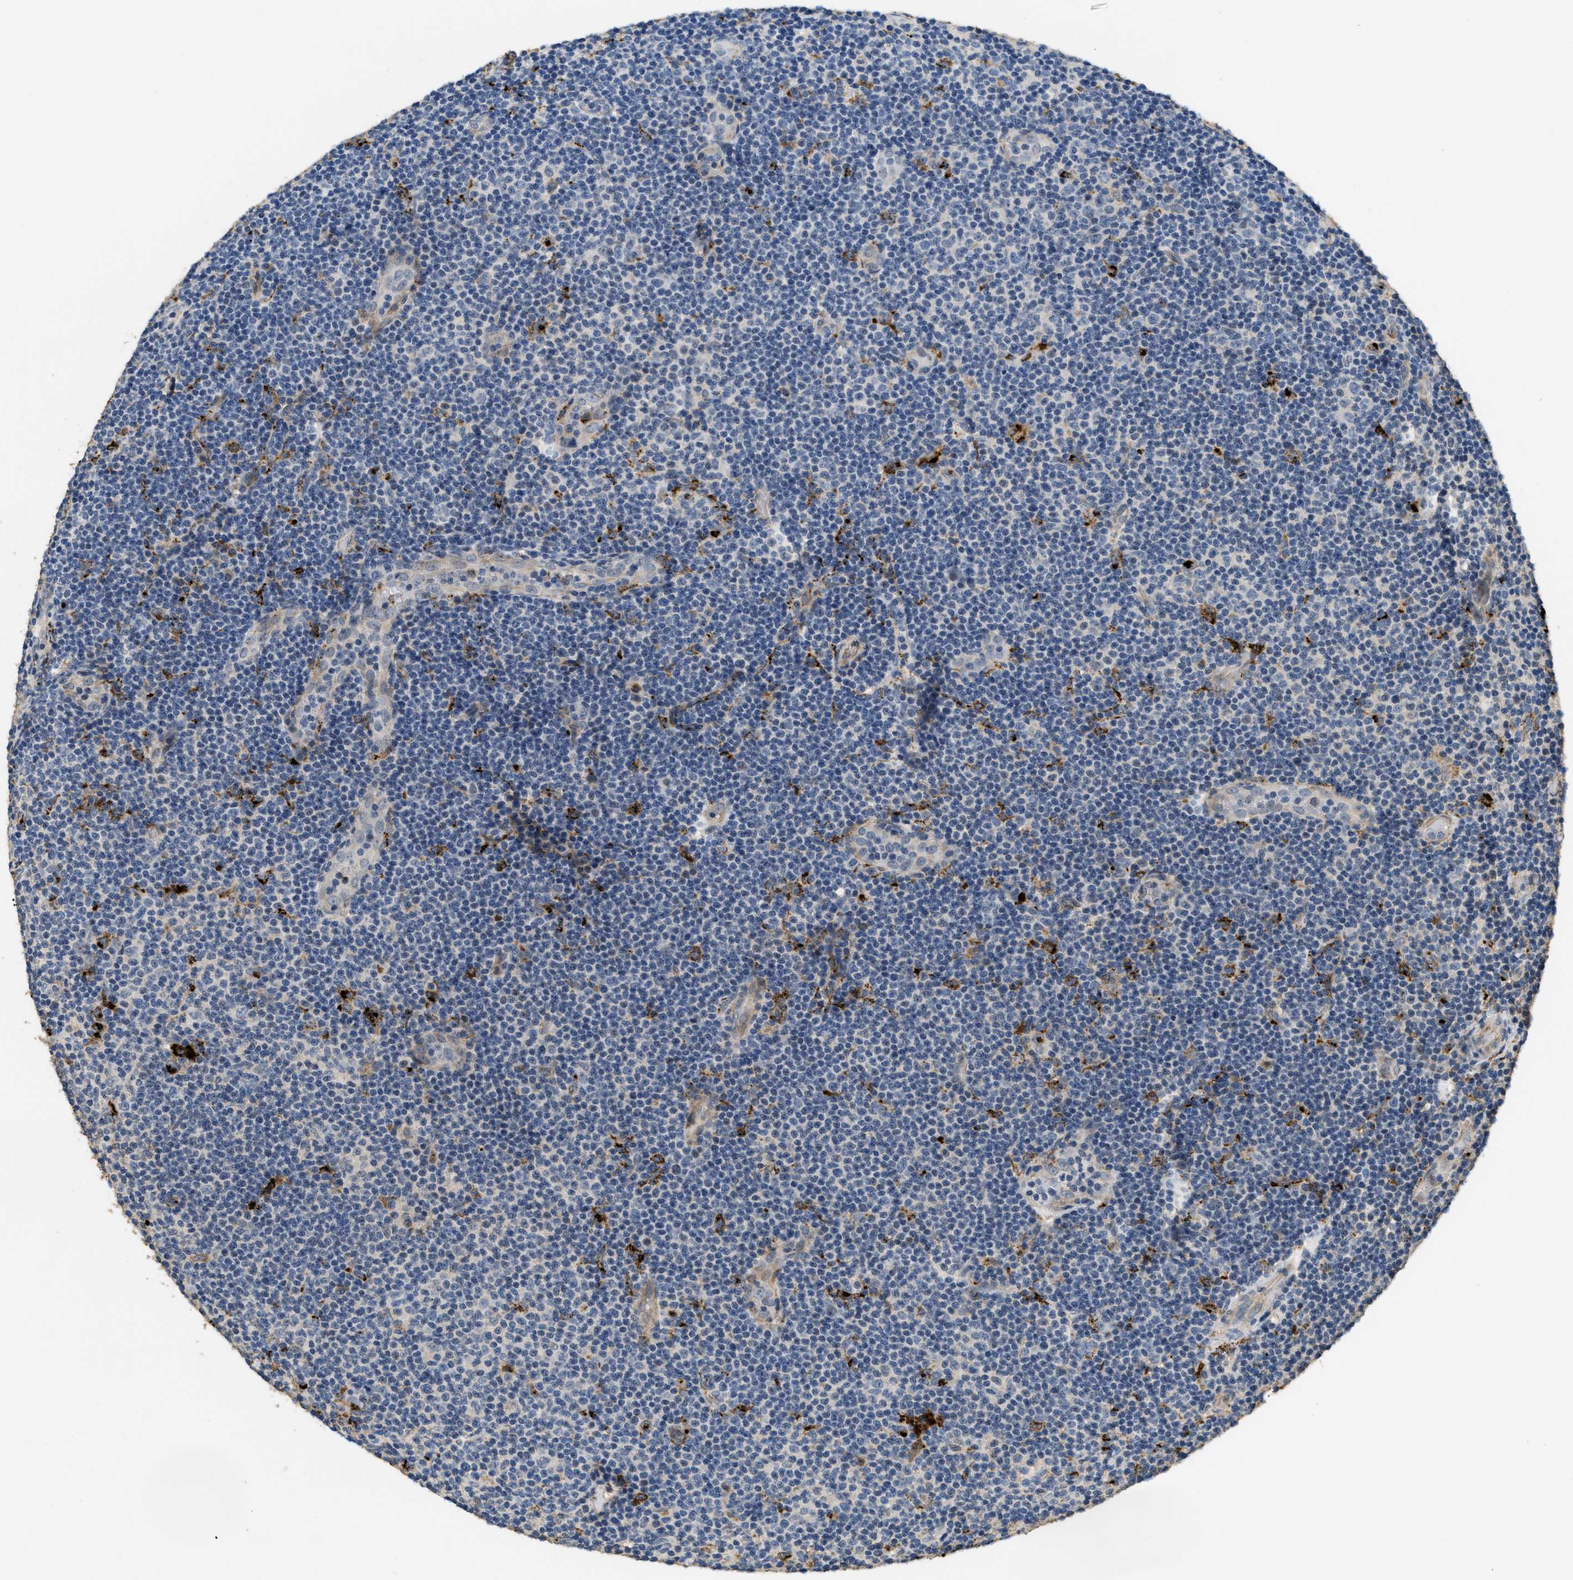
{"staining": {"intensity": "negative", "quantity": "none", "location": "none"}, "tissue": "lymphoma", "cell_type": "Tumor cells", "image_type": "cancer", "snomed": [{"axis": "morphology", "description": "Malignant lymphoma, non-Hodgkin's type, Low grade"}, {"axis": "topography", "description": "Lymph node"}], "caption": "DAB immunohistochemical staining of low-grade malignant lymphoma, non-Hodgkin's type demonstrates no significant expression in tumor cells.", "gene": "BMPR2", "patient": {"sex": "male", "age": 83}}